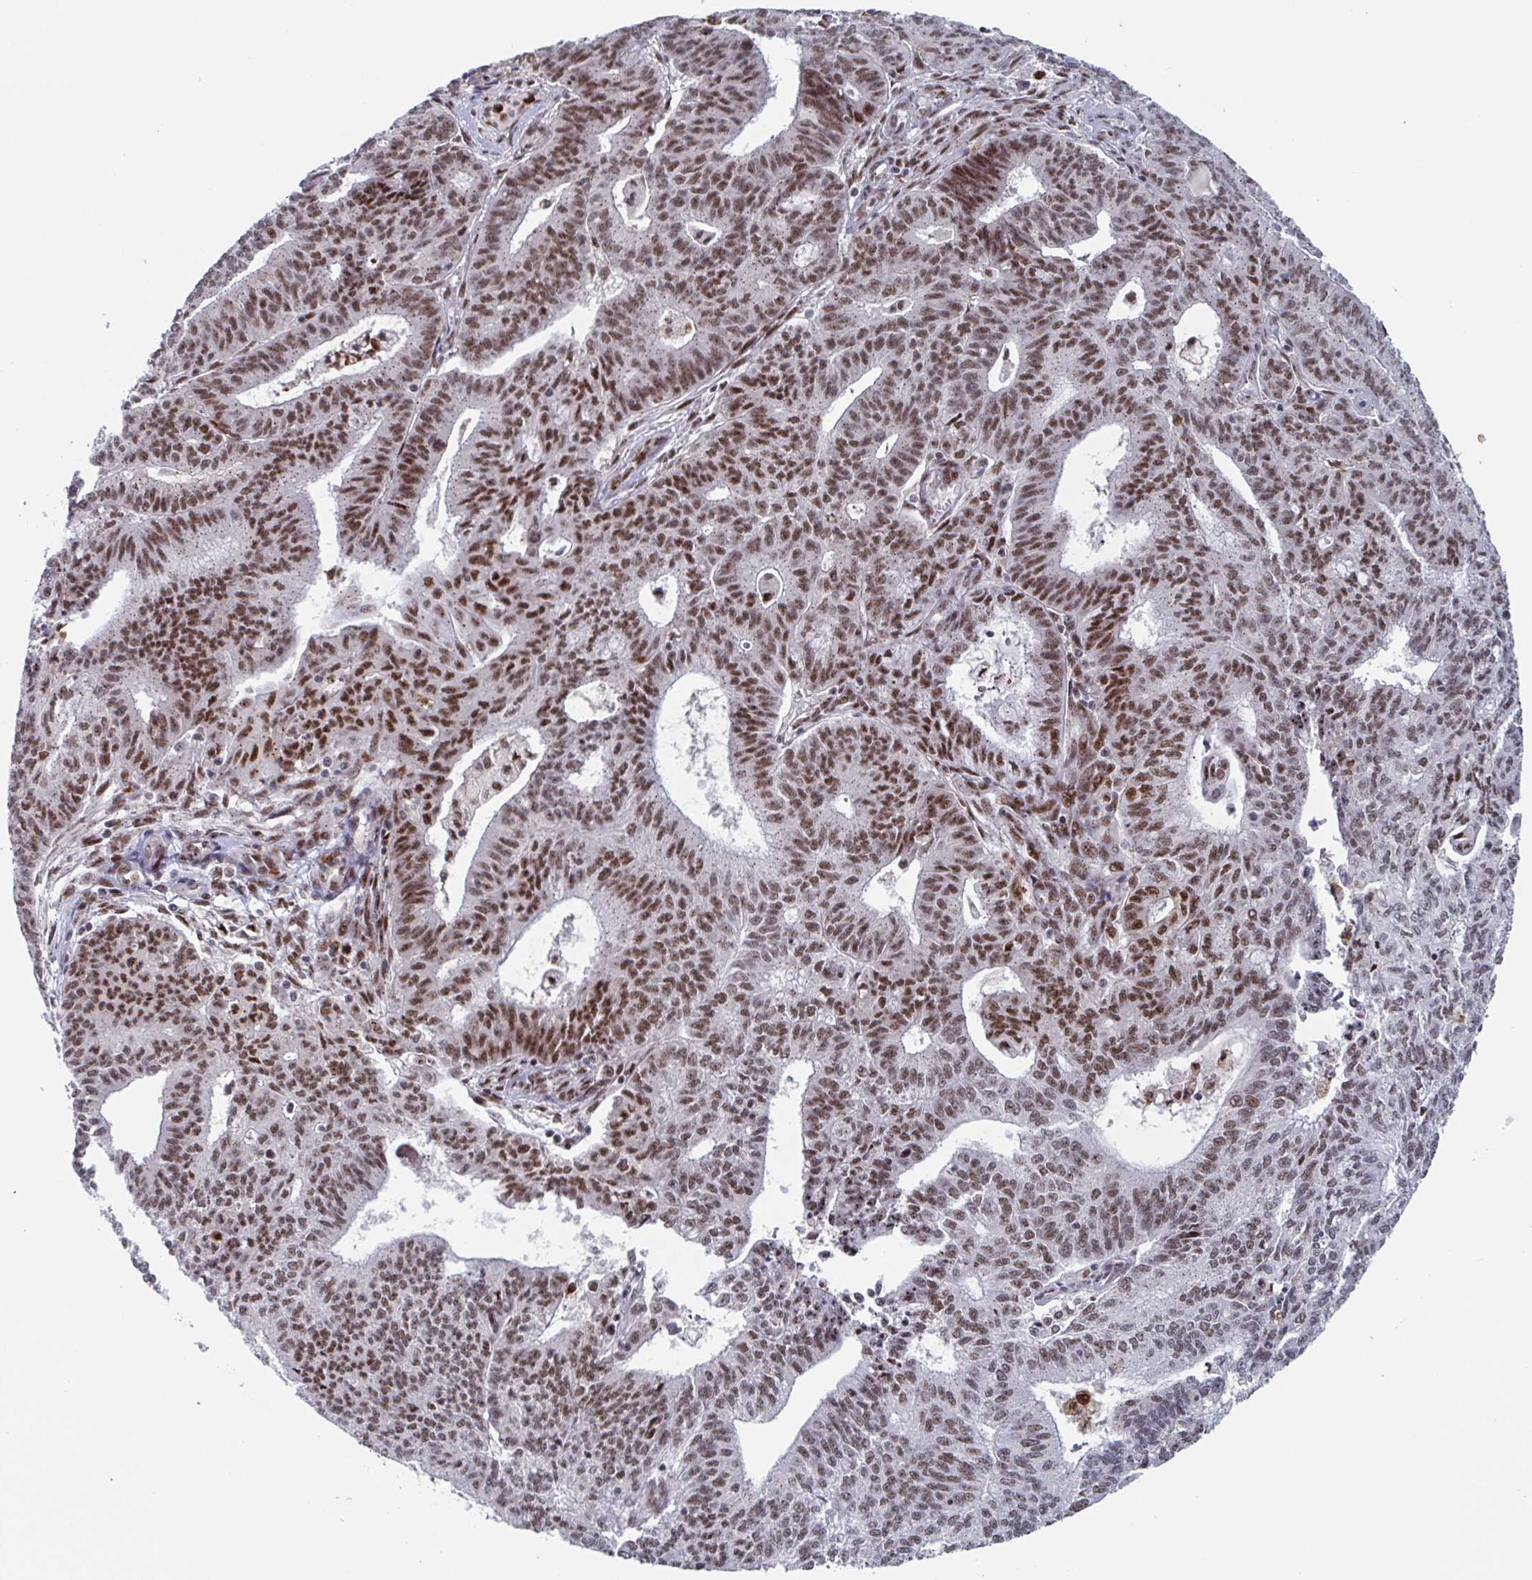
{"staining": {"intensity": "strong", "quantity": ">75%", "location": "nuclear"}, "tissue": "endometrial cancer", "cell_type": "Tumor cells", "image_type": "cancer", "snomed": [{"axis": "morphology", "description": "Adenocarcinoma, NOS"}, {"axis": "topography", "description": "Endometrium"}], "caption": "Tumor cells exhibit high levels of strong nuclear staining in approximately >75% of cells in human endometrial cancer (adenocarcinoma).", "gene": "RNF212", "patient": {"sex": "female", "age": 61}}